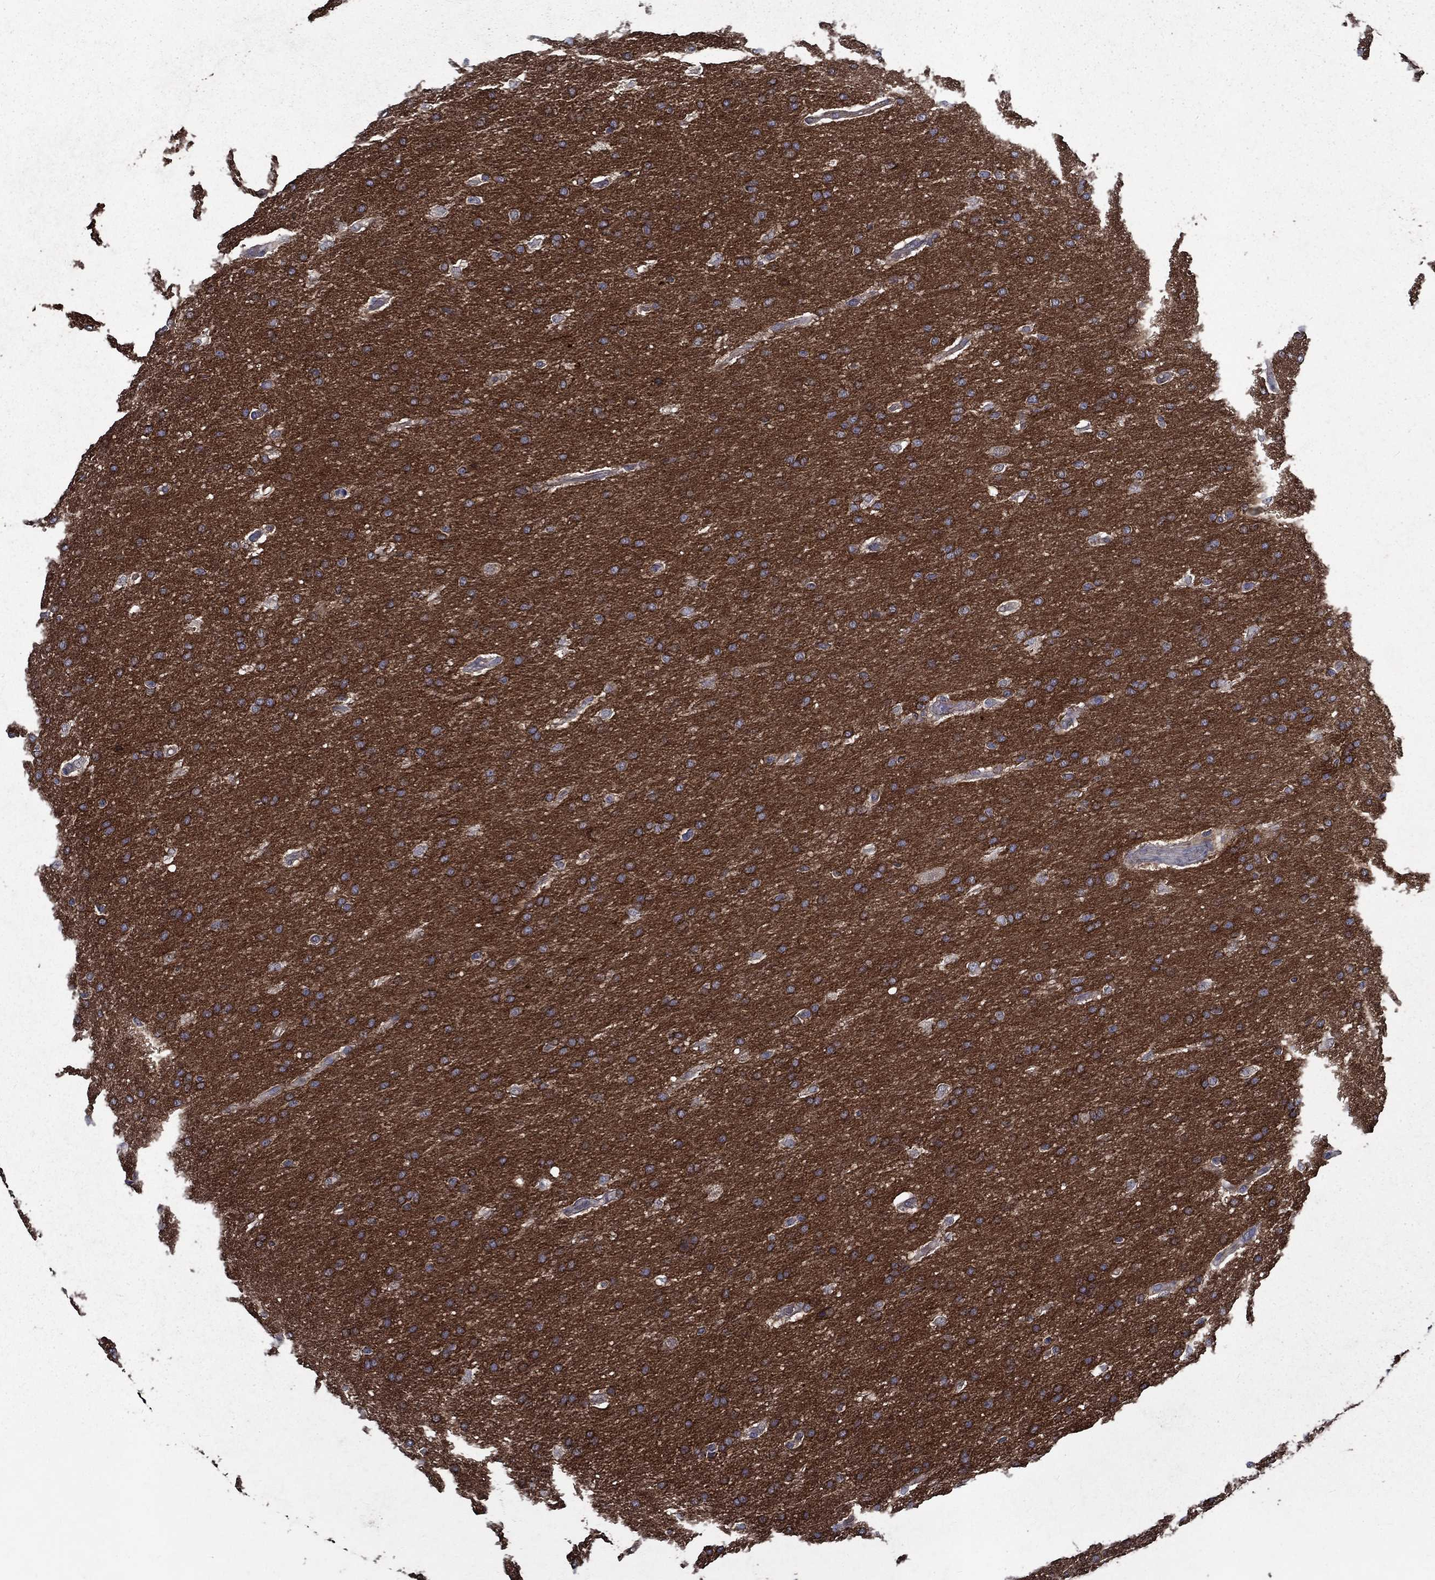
{"staining": {"intensity": "strong", "quantity": ">75%", "location": "cytoplasmic/membranous"}, "tissue": "glioma", "cell_type": "Tumor cells", "image_type": "cancer", "snomed": [{"axis": "morphology", "description": "Glioma, malignant, Low grade"}, {"axis": "topography", "description": "Brain"}], "caption": "High-magnification brightfield microscopy of low-grade glioma (malignant) stained with DAB (3,3'-diaminobenzidine) (brown) and counterstained with hematoxylin (blue). tumor cells exhibit strong cytoplasmic/membranous positivity is present in about>75% of cells. (brown staining indicates protein expression, while blue staining denotes nuclei).", "gene": "SLC44A1", "patient": {"sex": "female", "age": 37}}